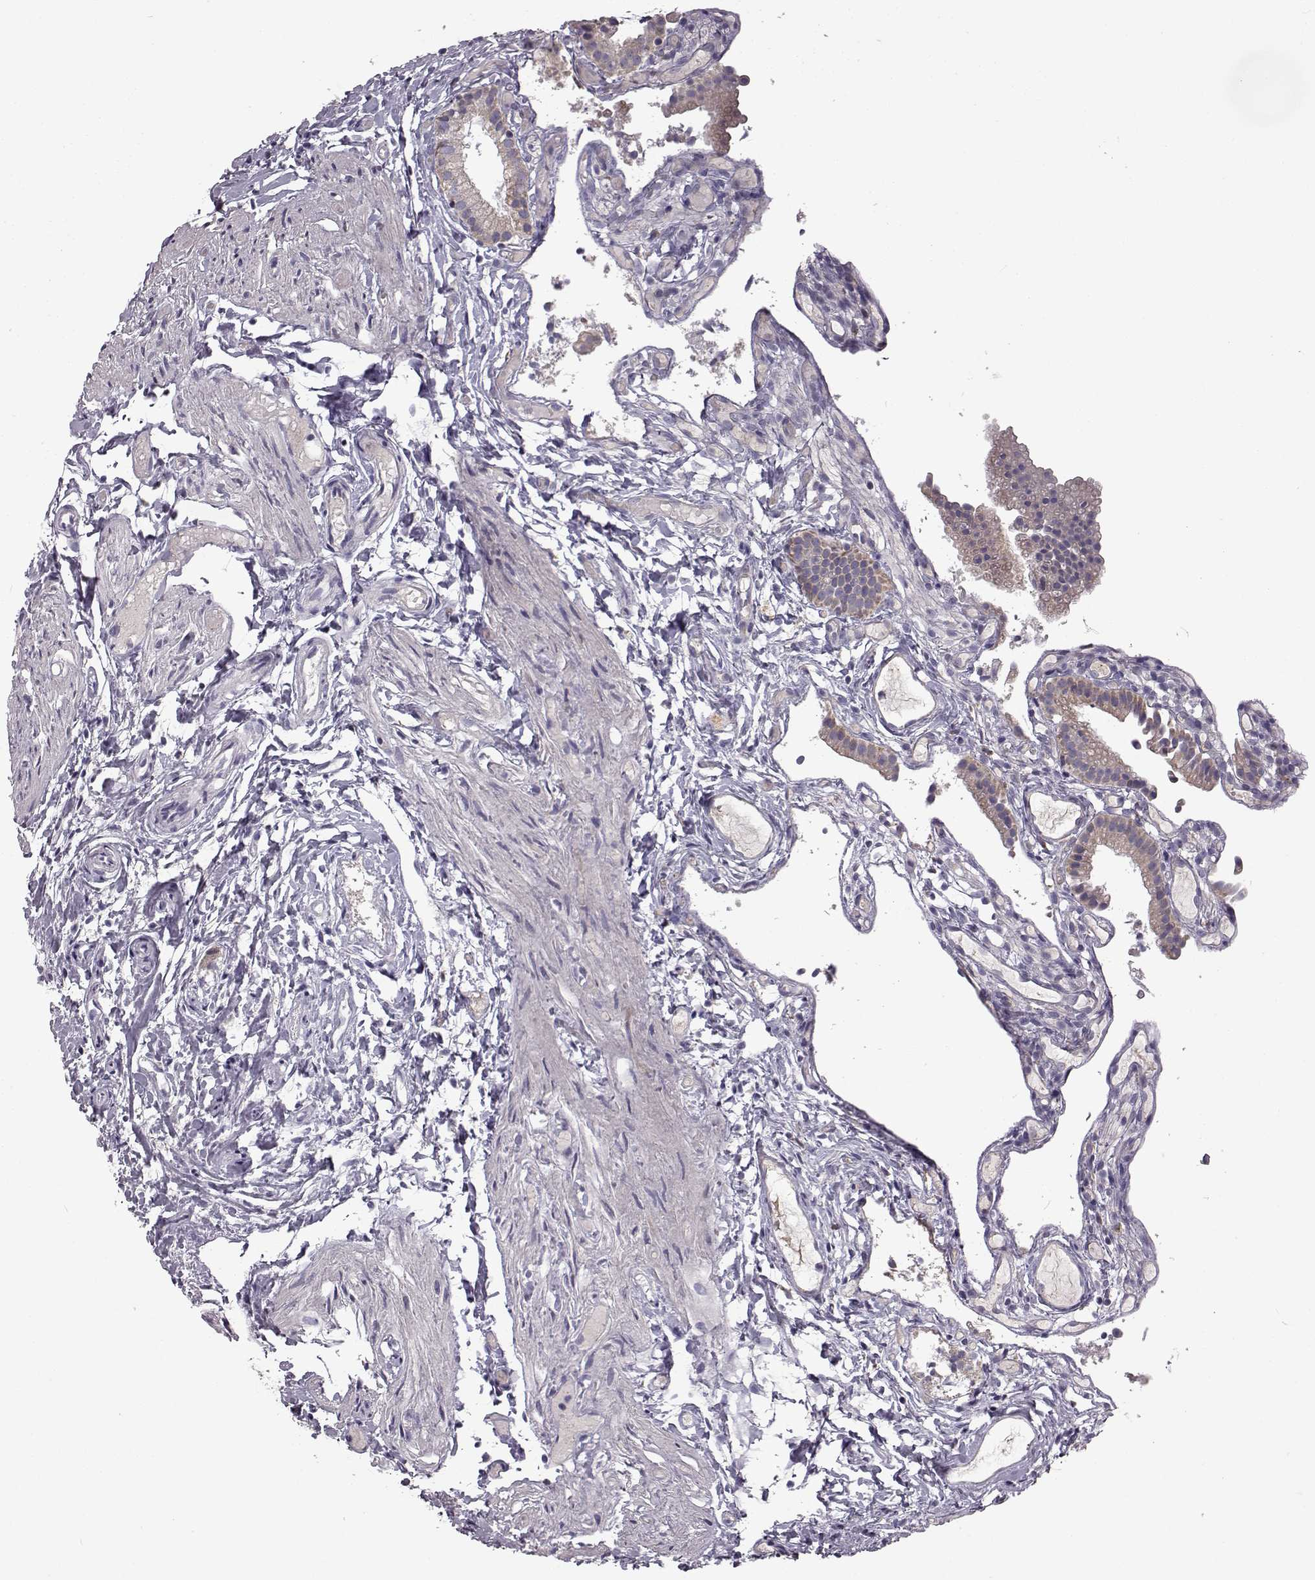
{"staining": {"intensity": "weak", "quantity": "25%-75%", "location": "cytoplasmic/membranous"}, "tissue": "gallbladder", "cell_type": "Glandular cells", "image_type": "normal", "snomed": [{"axis": "morphology", "description": "Normal tissue, NOS"}, {"axis": "topography", "description": "Gallbladder"}], "caption": "Protein expression analysis of normal gallbladder demonstrates weak cytoplasmic/membranous staining in approximately 25%-75% of glandular cells.", "gene": "B3GNT6", "patient": {"sex": "female", "age": 47}}